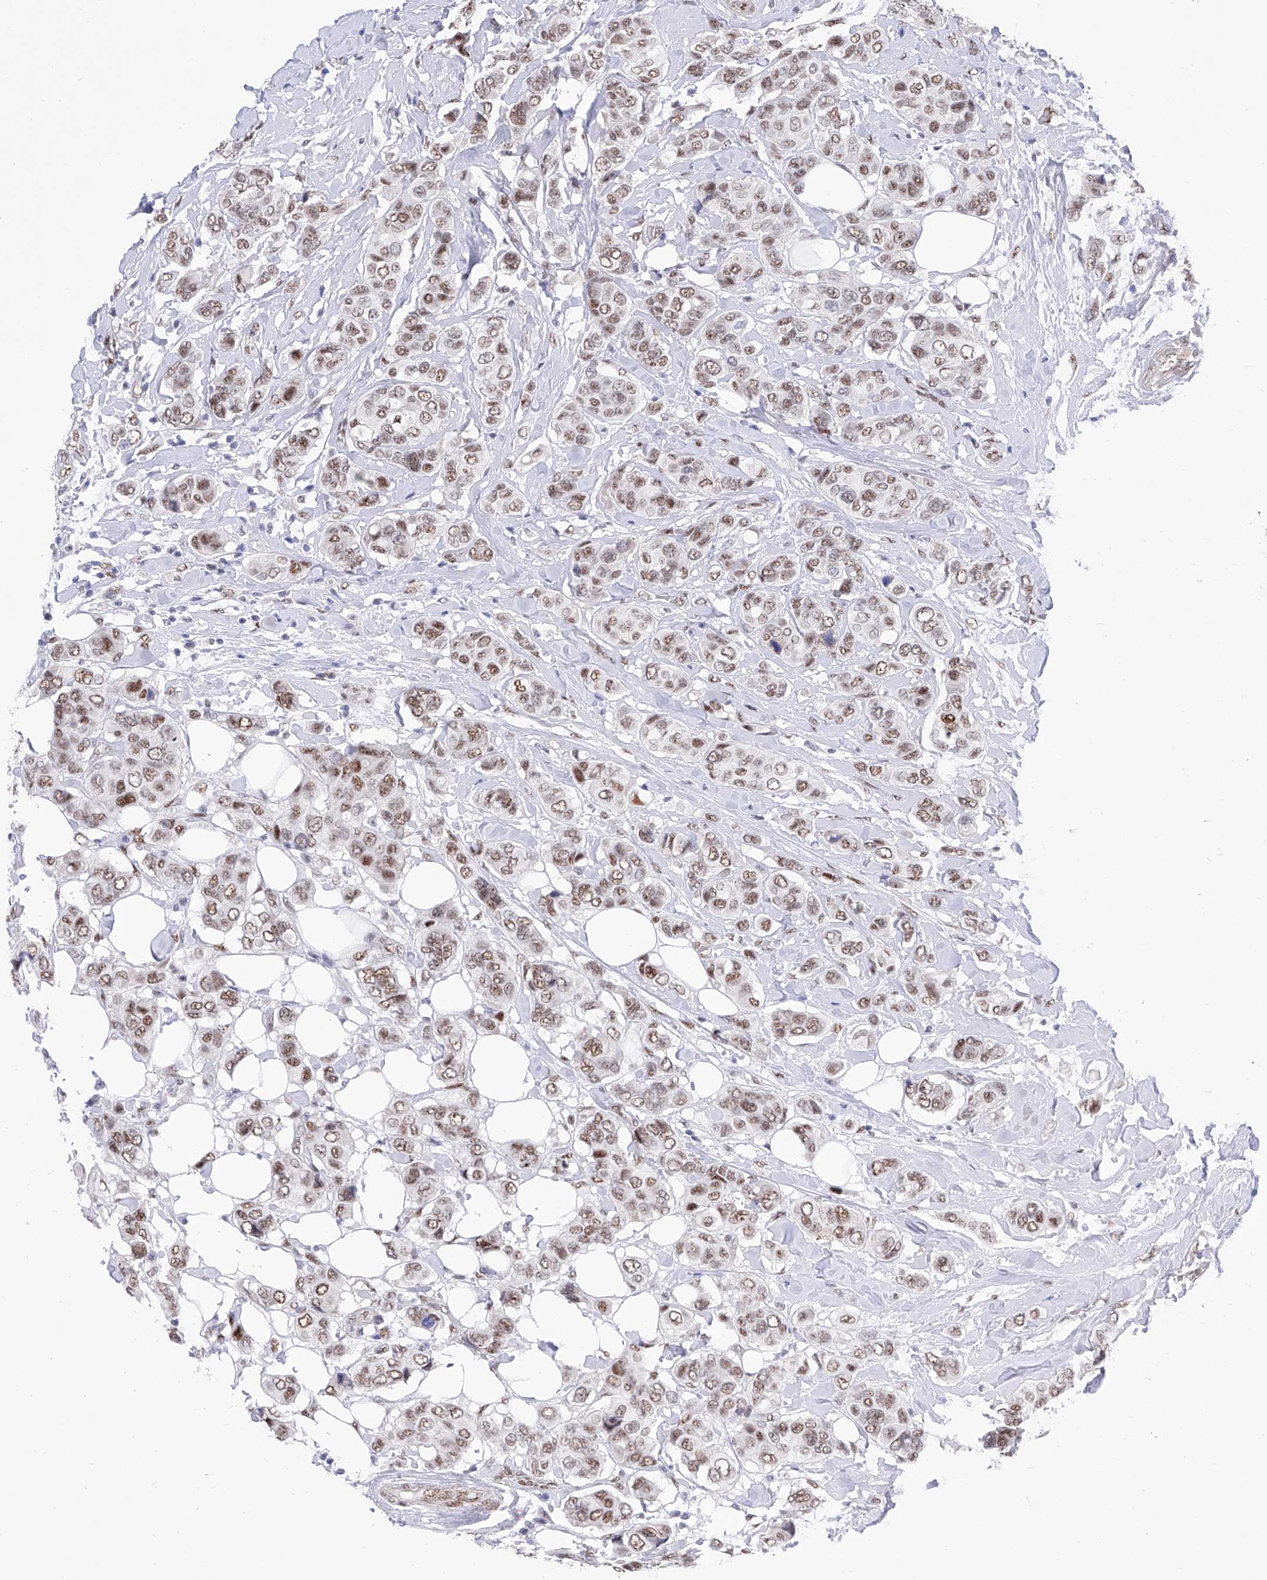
{"staining": {"intensity": "moderate", "quantity": ">75%", "location": "nuclear"}, "tissue": "breast cancer", "cell_type": "Tumor cells", "image_type": "cancer", "snomed": [{"axis": "morphology", "description": "Lobular carcinoma"}, {"axis": "topography", "description": "Breast"}], "caption": "Immunohistochemistry (DAB) staining of breast cancer shows moderate nuclear protein positivity in approximately >75% of tumor cells. The staining was performed using DAB (3,3'-diaminobenzidine) to visualize the protein expression in brown, while the nuclei were stained in blue with hematoxylin (Magnification: 20x).", "gene": "ATN1", "patient": {"sex": "female", "age": 51}}